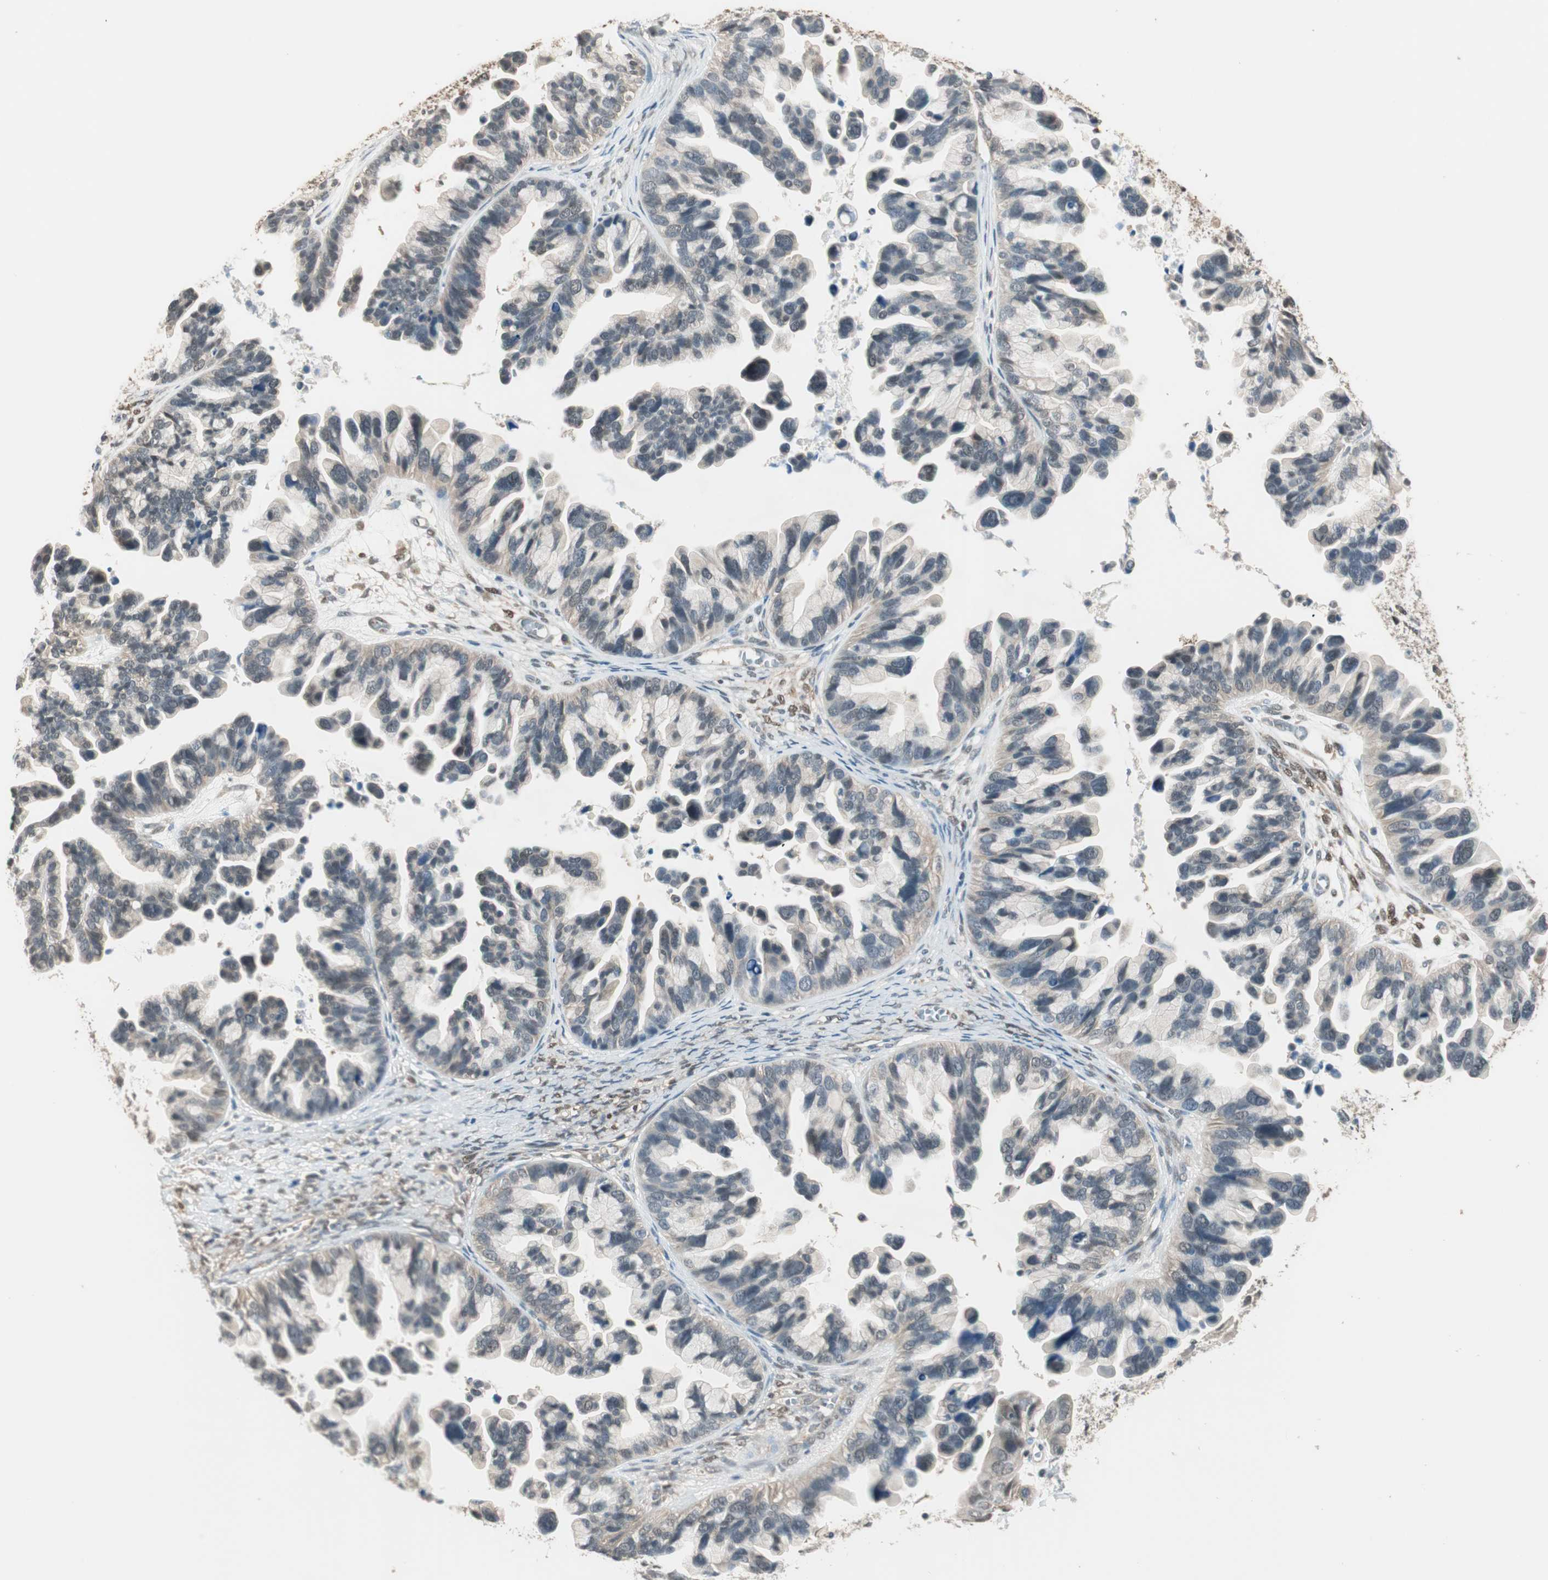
{"staining": {"intensity": "weak", "quantity": "<25%", "location": "nuclear"}, "tissue": "ovarian cancer", "cell_type": "Tumor cells", "image_type": "cancer", "snomed": [{"axis": "morphology", "description": "Cystadenocarcinoma, serous, NOS"}, {"axis": "topography", "description": "Ovary"}], "caption": "Immunohistochemistry (IHC) histopathology image of human ovarian cancer (serous cystadenocarcinoma) stained for a protein (brown), which displays no staining in tumor cells.", "gene": "USP5", "patient": {"sex": "female", "age": 56}}